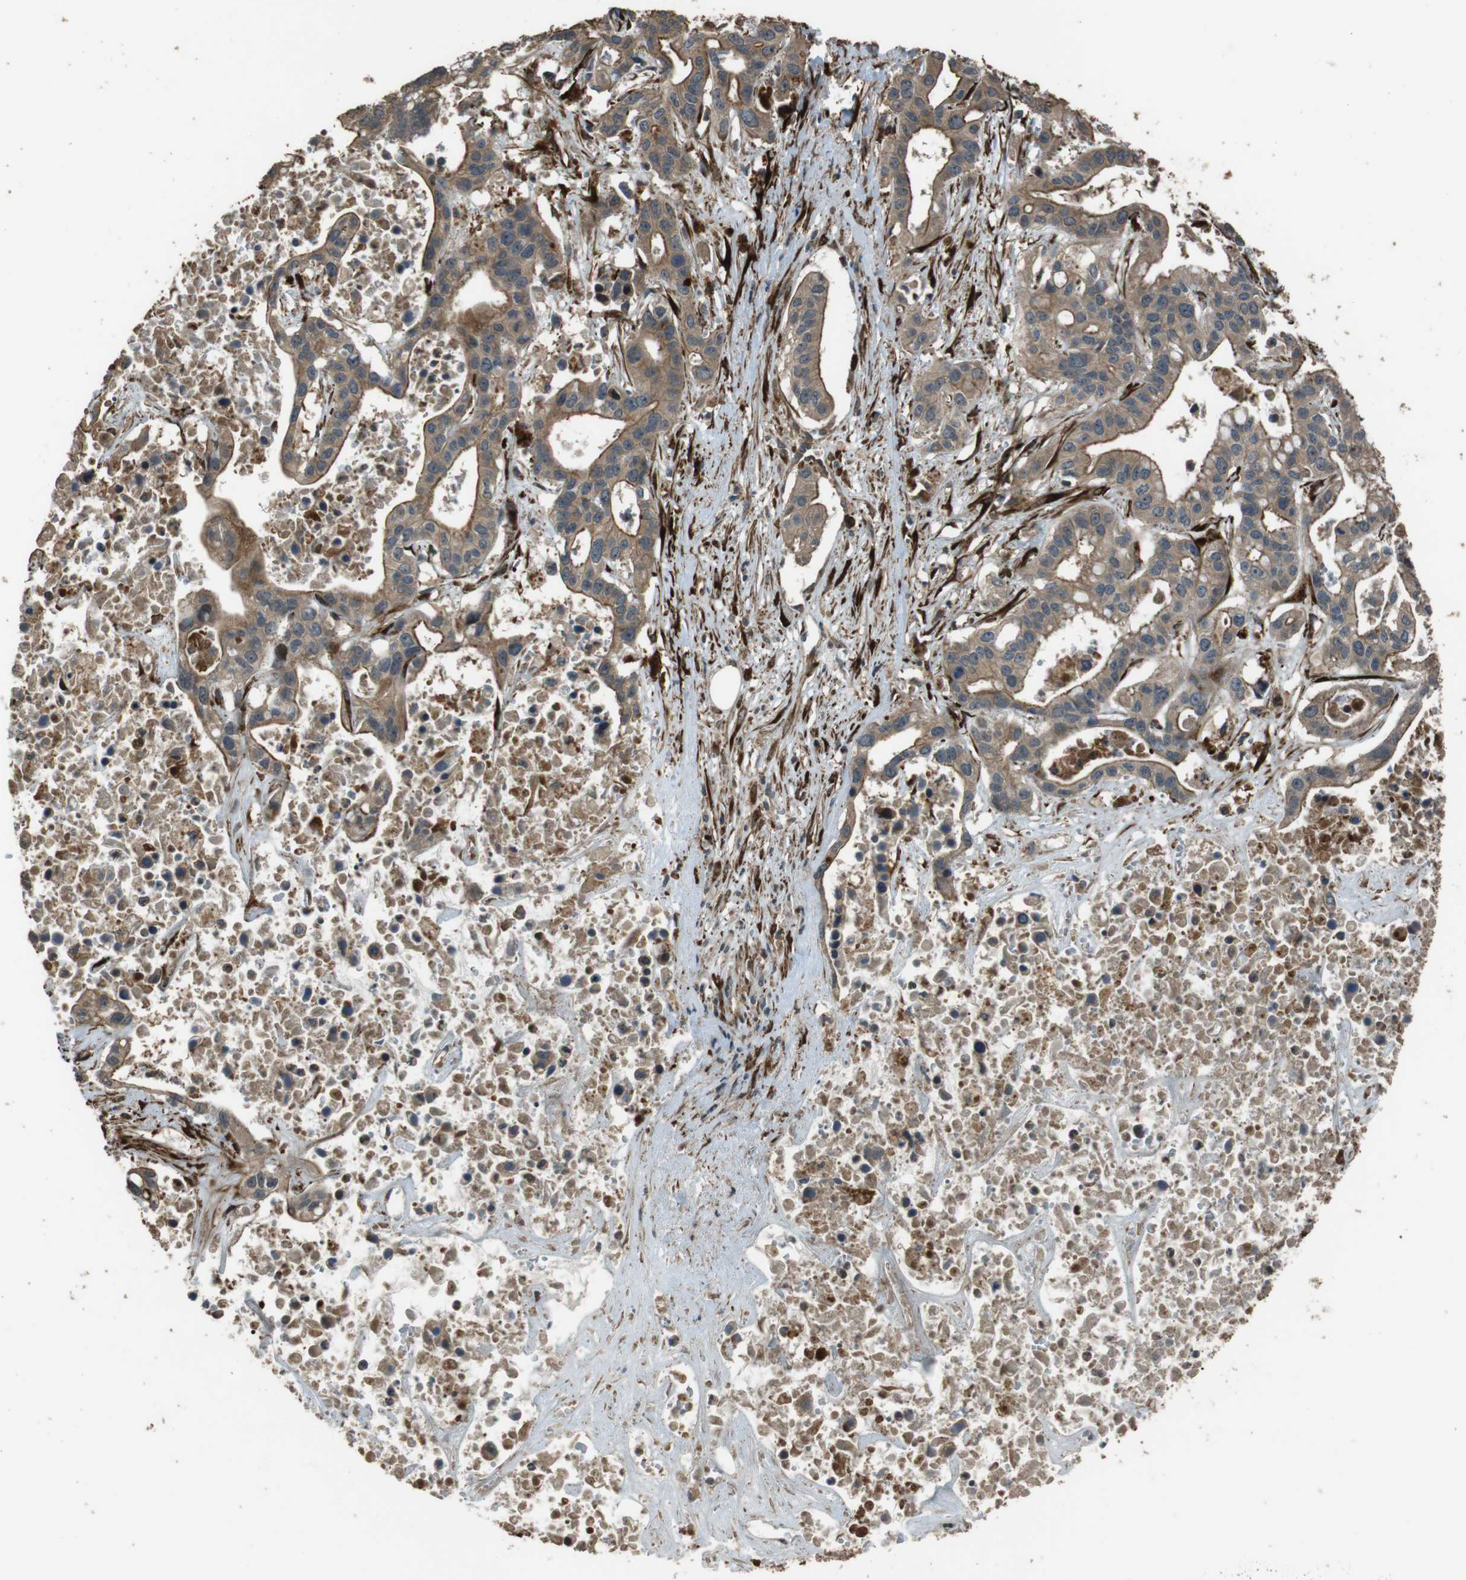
{"staining": {"intensity": "moderate", "quantity": ">75%", "location": "cytoplasmic/membranous"}, "tissue": "liver cancer", "cell_type": "Tumor cells", "image_type": "cancer", "snomed": [{"axis": "morphology", "description": "Cholangiocarcinoma"}, {"axis": "topography", "description": "Liver"}], "caption": "Immunohistochemistry (IHC) (DAB (3,3'-diaminobenzidine)) staining of human cholangiocarcinoma (liver) demonstrates moderate cytoplasmic/membranous protein positivity in about >75% of tumor cells.", "gene": "MSRB3", "patient": {"sex": "female", "age": 65}}